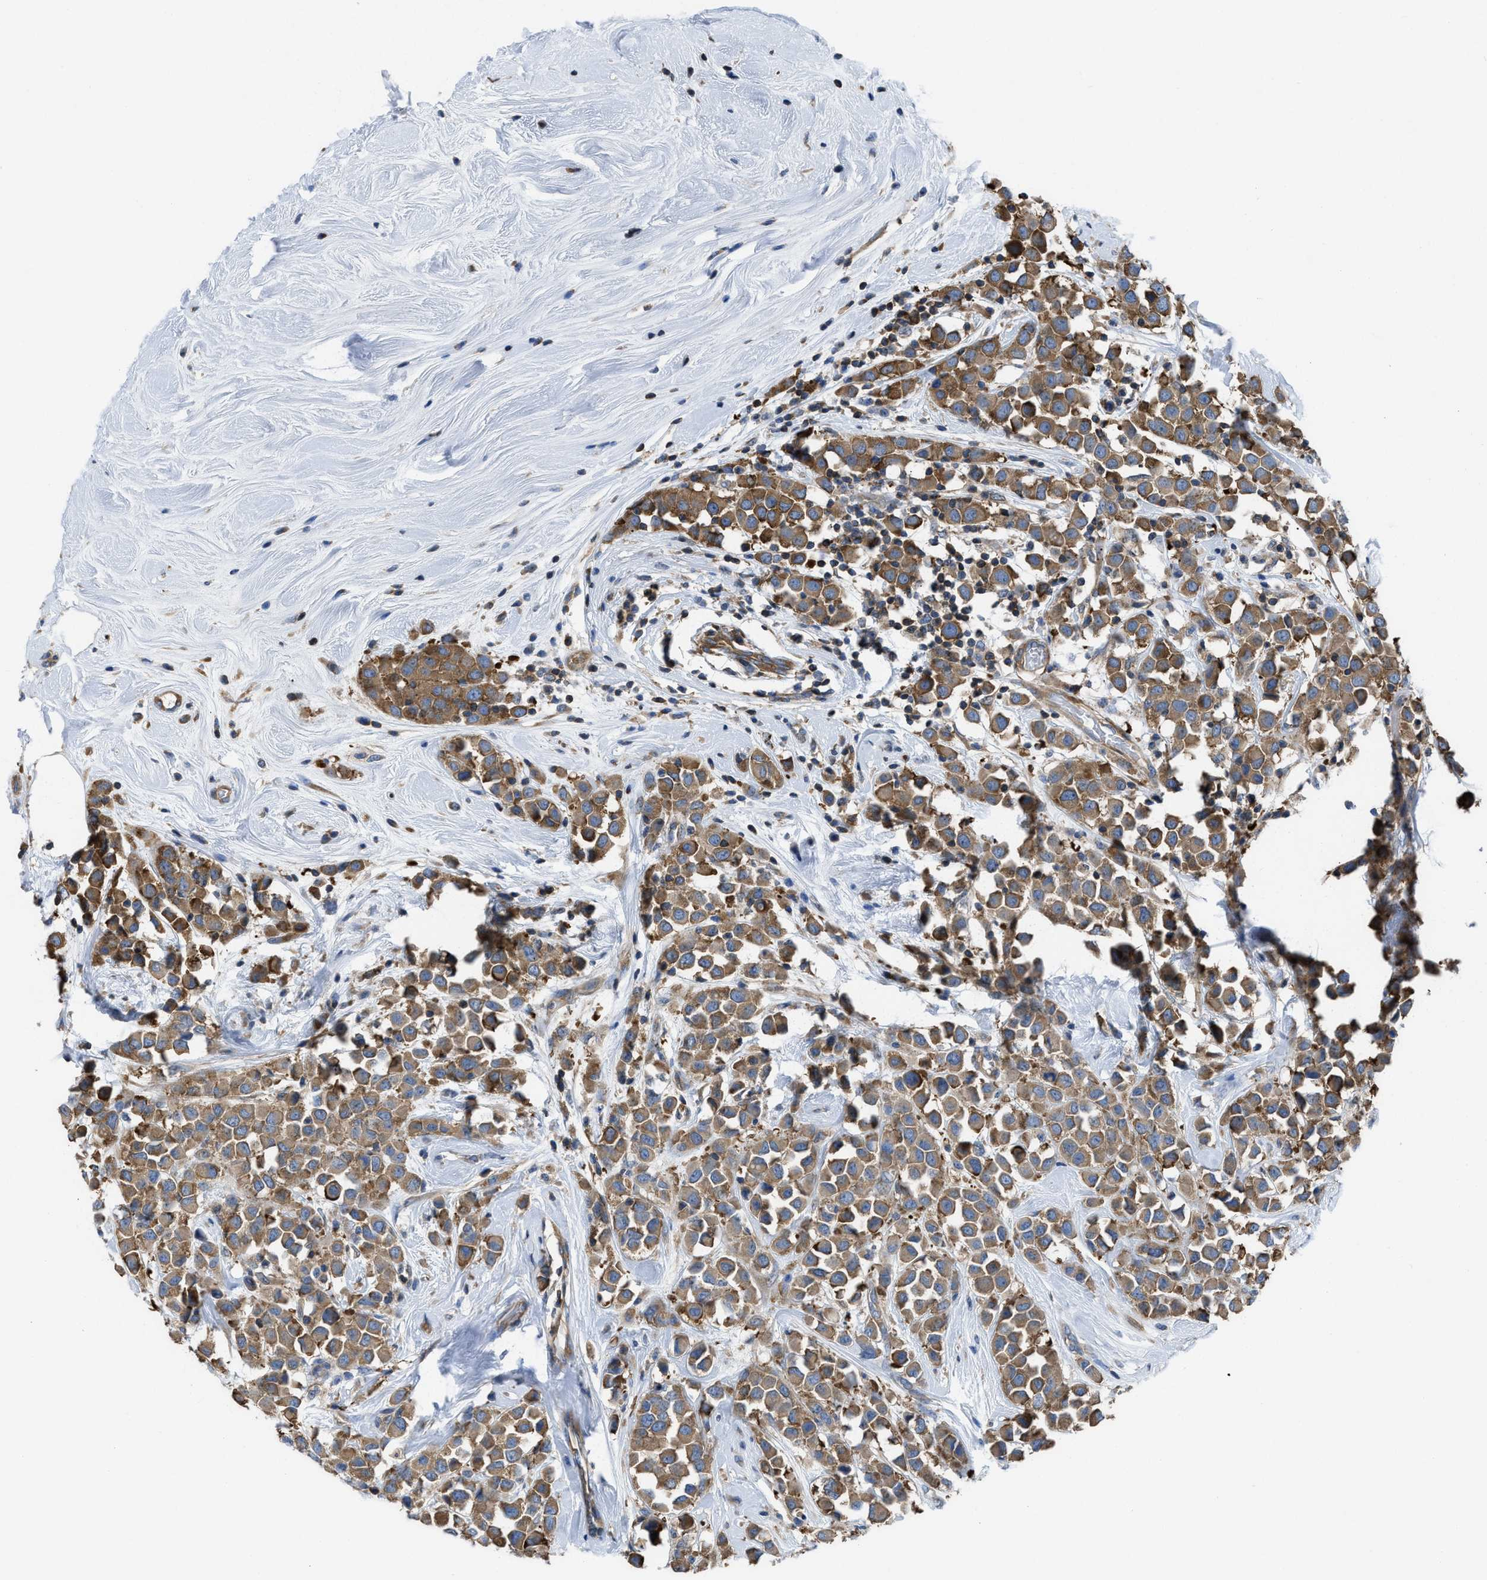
{"staining": {"intensity": "moderate", "quantity": ">75%", "location": "cytoplasmic/membranous"}, "tissue": "breast cancer", "cell_type": "Tumor cells", "image_type": "cancer", "snomed": [{"axis": "morphology", "description": "Duct carcinoma"}, {"axis": "topography", "description": "Breast"}], "caption": "A medium amount of moderate cytoplasmic/membranous positivity is identified in approximately >75% of tumor cells in breast cancer (infiltrating ductal carcinoma) tissue. (DAB (3,3'-diaminobenzidine) IHC with brightfield microscopy, high magnification).", "gene": "CHKB", "patient": {"sex": "female", "age": 61}}